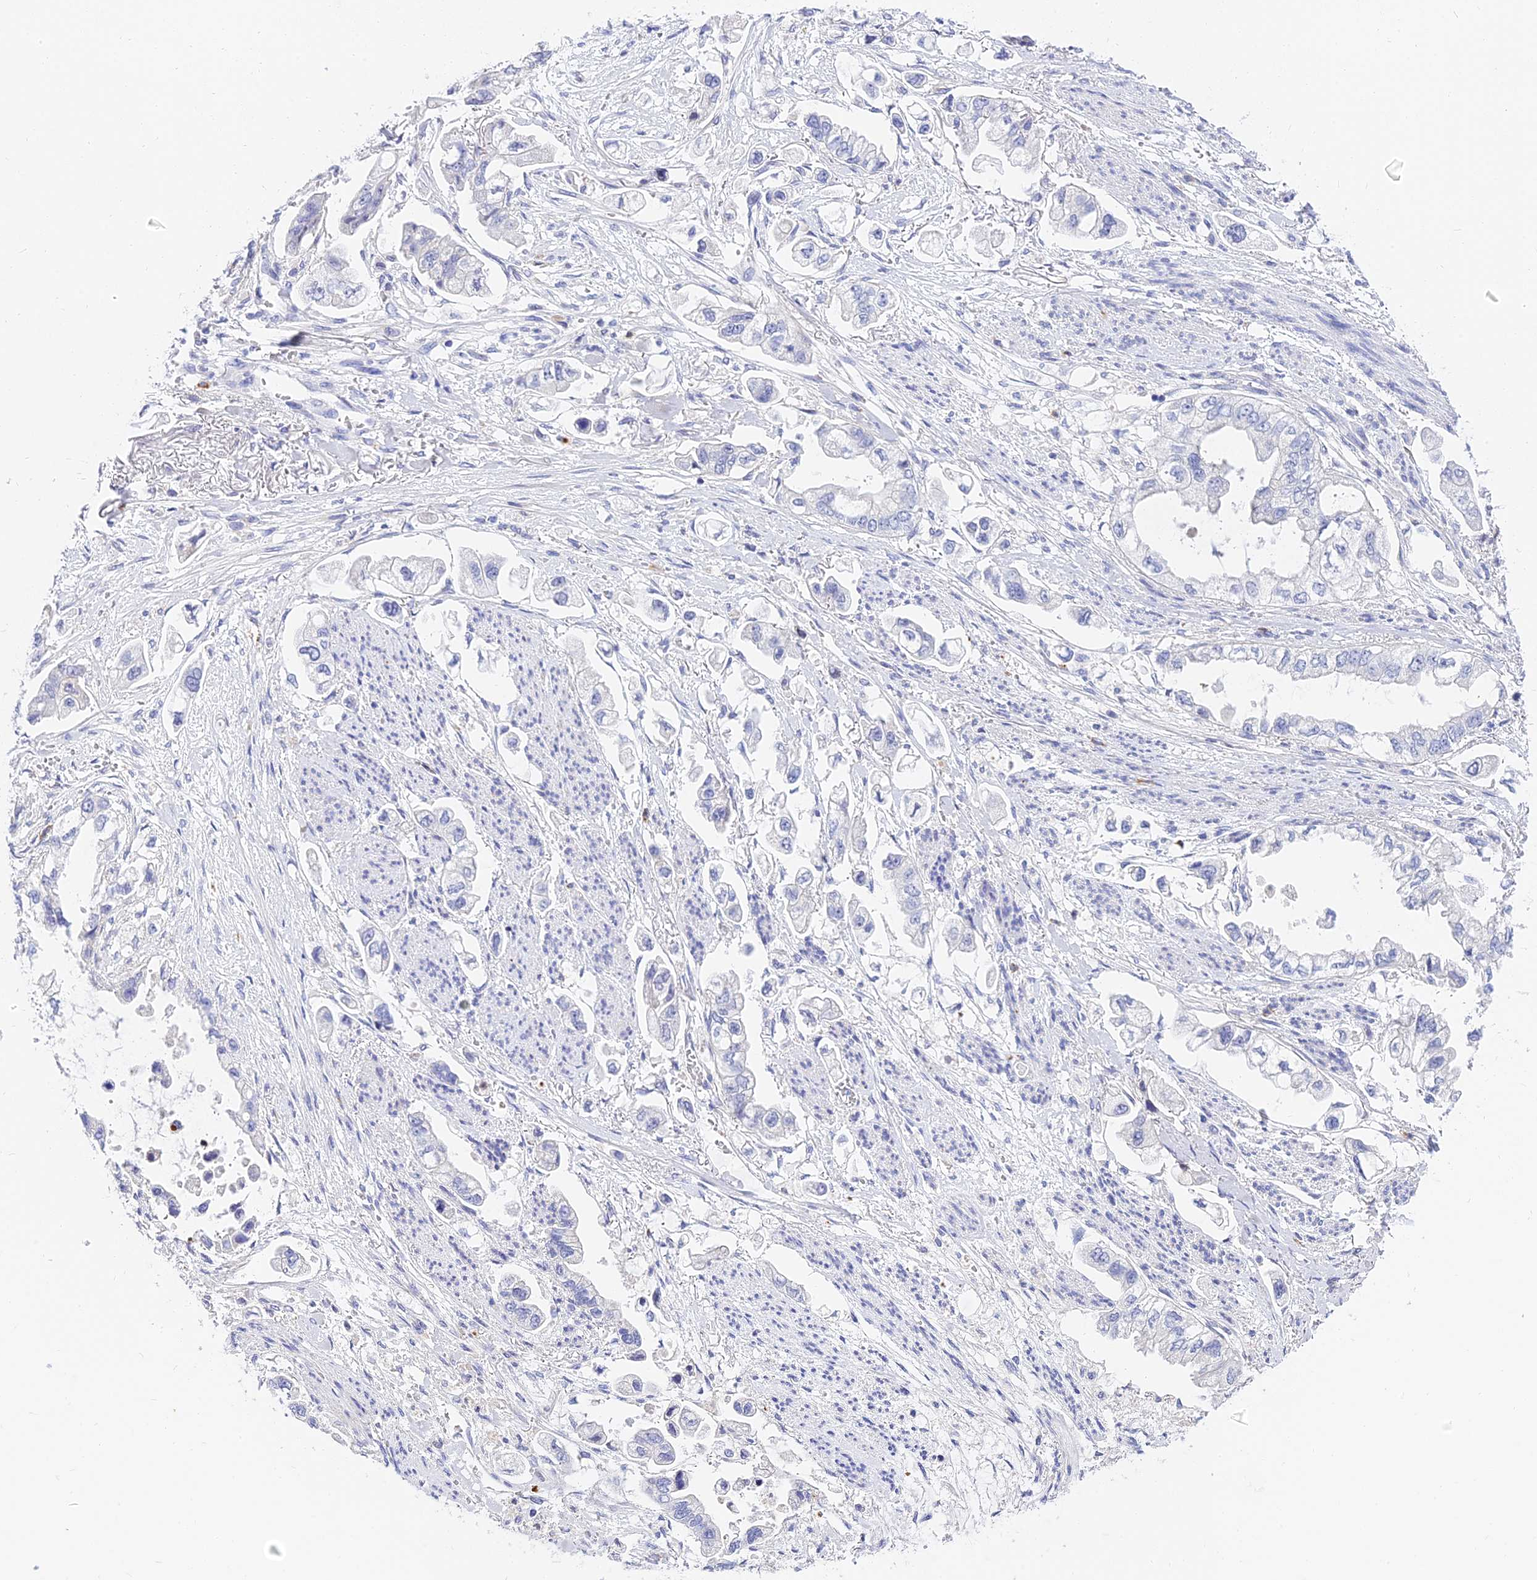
{"staining": {"intensity": "negative", "quantity": "none", "location": "none"}, "tissue": "stomach cancer", "cell_type": "Tumor cells", "image_type": "cancer", "snomed": [{"axis": "morphology", "description": "Adenocarcinoma, NOS"}, {"axis": "topography", "description": "Stomach"}], "caption": "Immunohistochemical staining of human stomach cancer (adenocarcinoma) reveals no significant expression in tumor cells. (DAB (3,3'-diaminobenzidine) immunohistochemistry (IHC) visualized using brightfield microscopy, high magnification).", "gene": "VWC2L", "patient": {"sex": "male", "age": 62}}